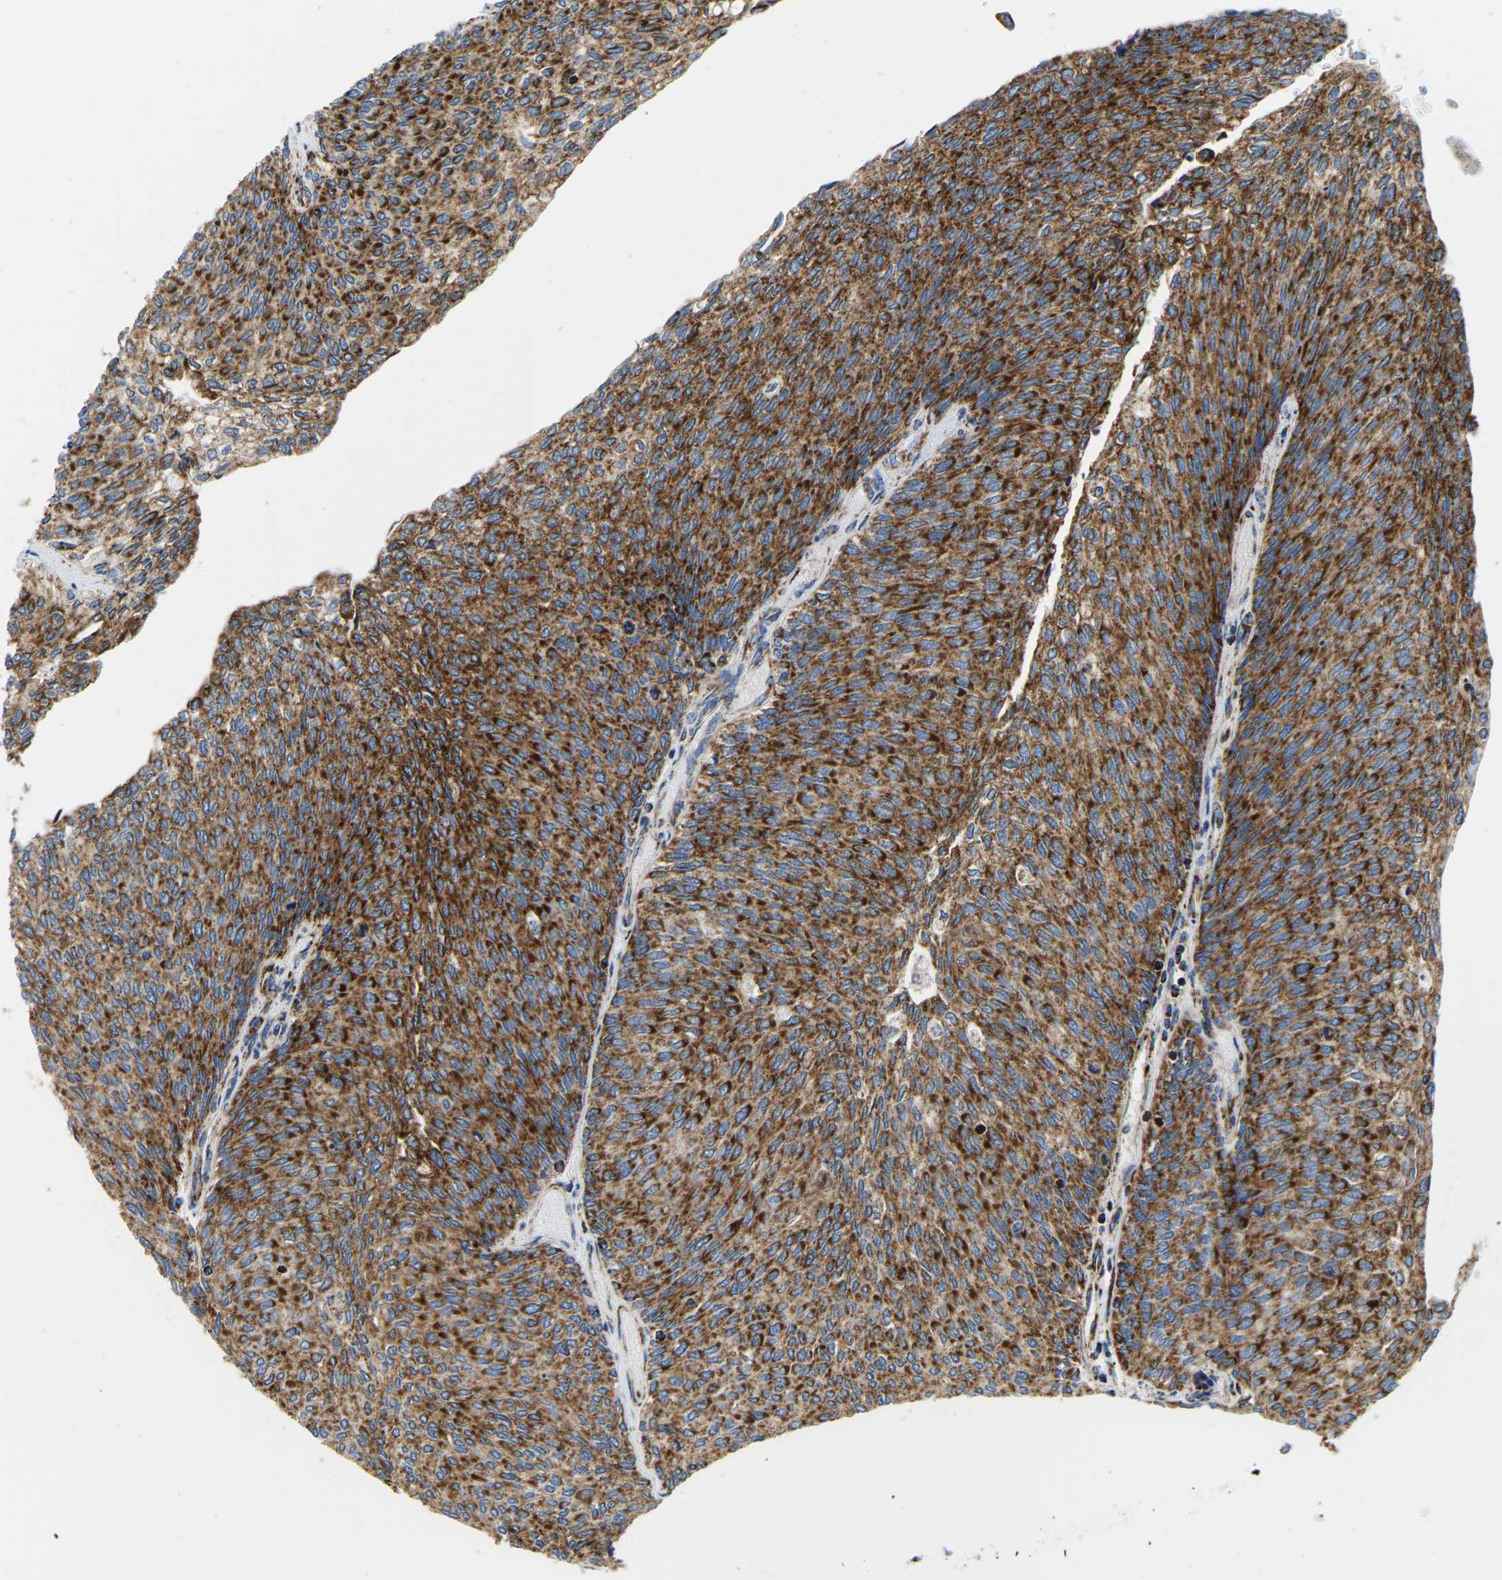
{"staining": {"intensity": "strong", "quantity": ">75%", "location": "cytoplasmic/membranous"}, "tissue": "urothelial cancer", "cell_type": "Tumor cells", "image_type": "cancer", "snomed": [{"axis": "morphology", "description": "Urothelial carcinoma, Low grade"}, {"axis": "topography", "description": "Urinary bladder"}], "caption": "This histopathology image exhibits low-grade urothelial carcinoma stained with IHC to label a protein in brown. The cytoplasmic/membranous of tumor cells show strong positivity for the protein. Nuclei are counter-stained blue.", "gene": "SFXN1", "patient": {"sex": "female", "age": 79}}